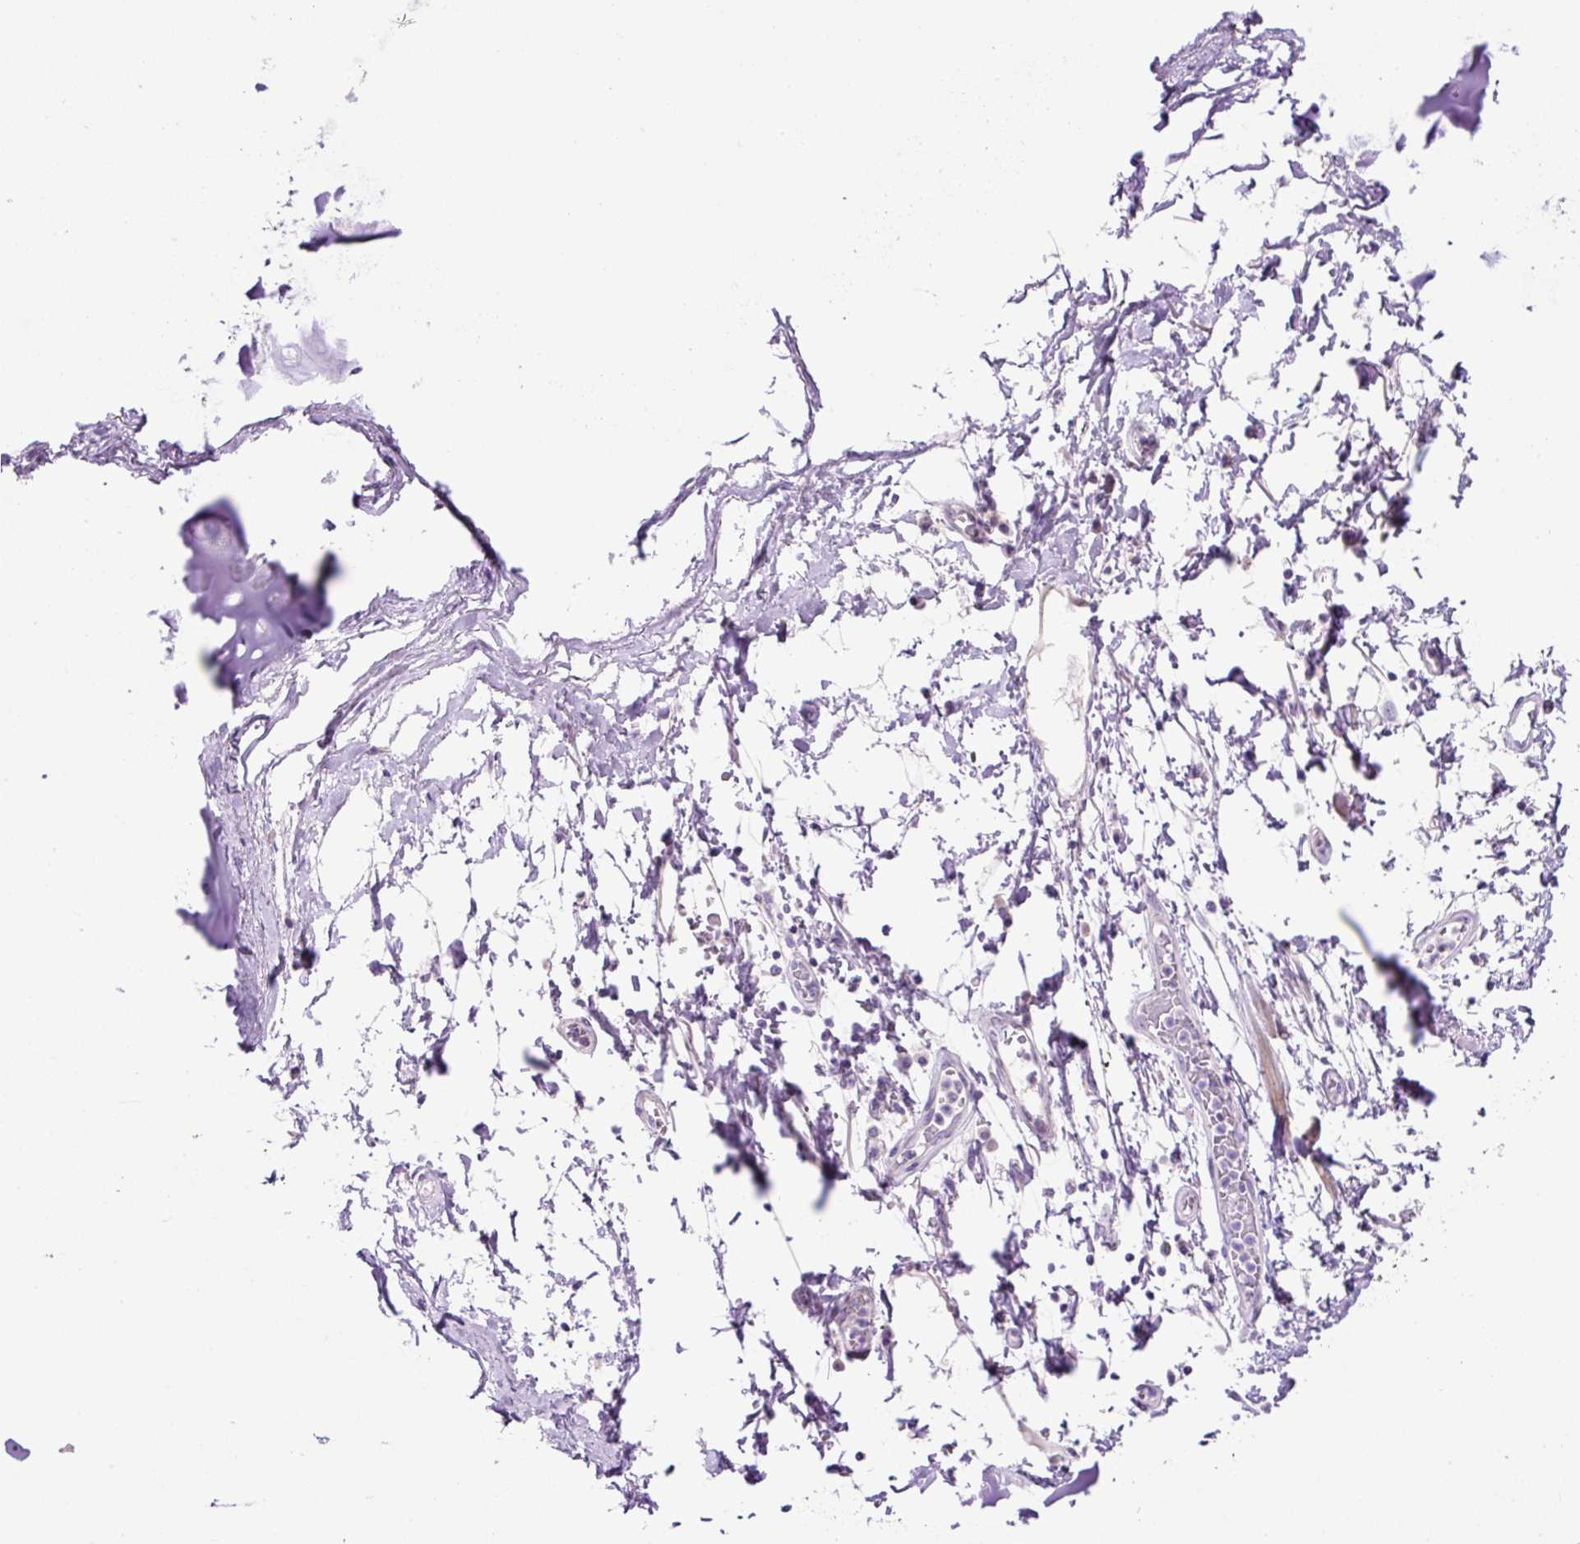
{"staining": {"intensity": "negative", "quantity": "none", "location": "none"}, "tissue": "adipose tissue", "cell_type": "Adipocytes", "image_type": "normal", "snomed": [{"axis": "morphology", "description": "Normal tissue, NOS"}, {"axis": "morphology", "description": "Degeneration, NOS"}, {"axis": "topography", "description": "Cartilage tissue"}, {"axis": "topography", "description": "Lung"}], "caption": "Immunohistochemistry (IHC) of benign adipose tissue reveals no expression in adipocytes.", "gene": "OGDHL", "patient": {"sex": "female", "age": 61}}